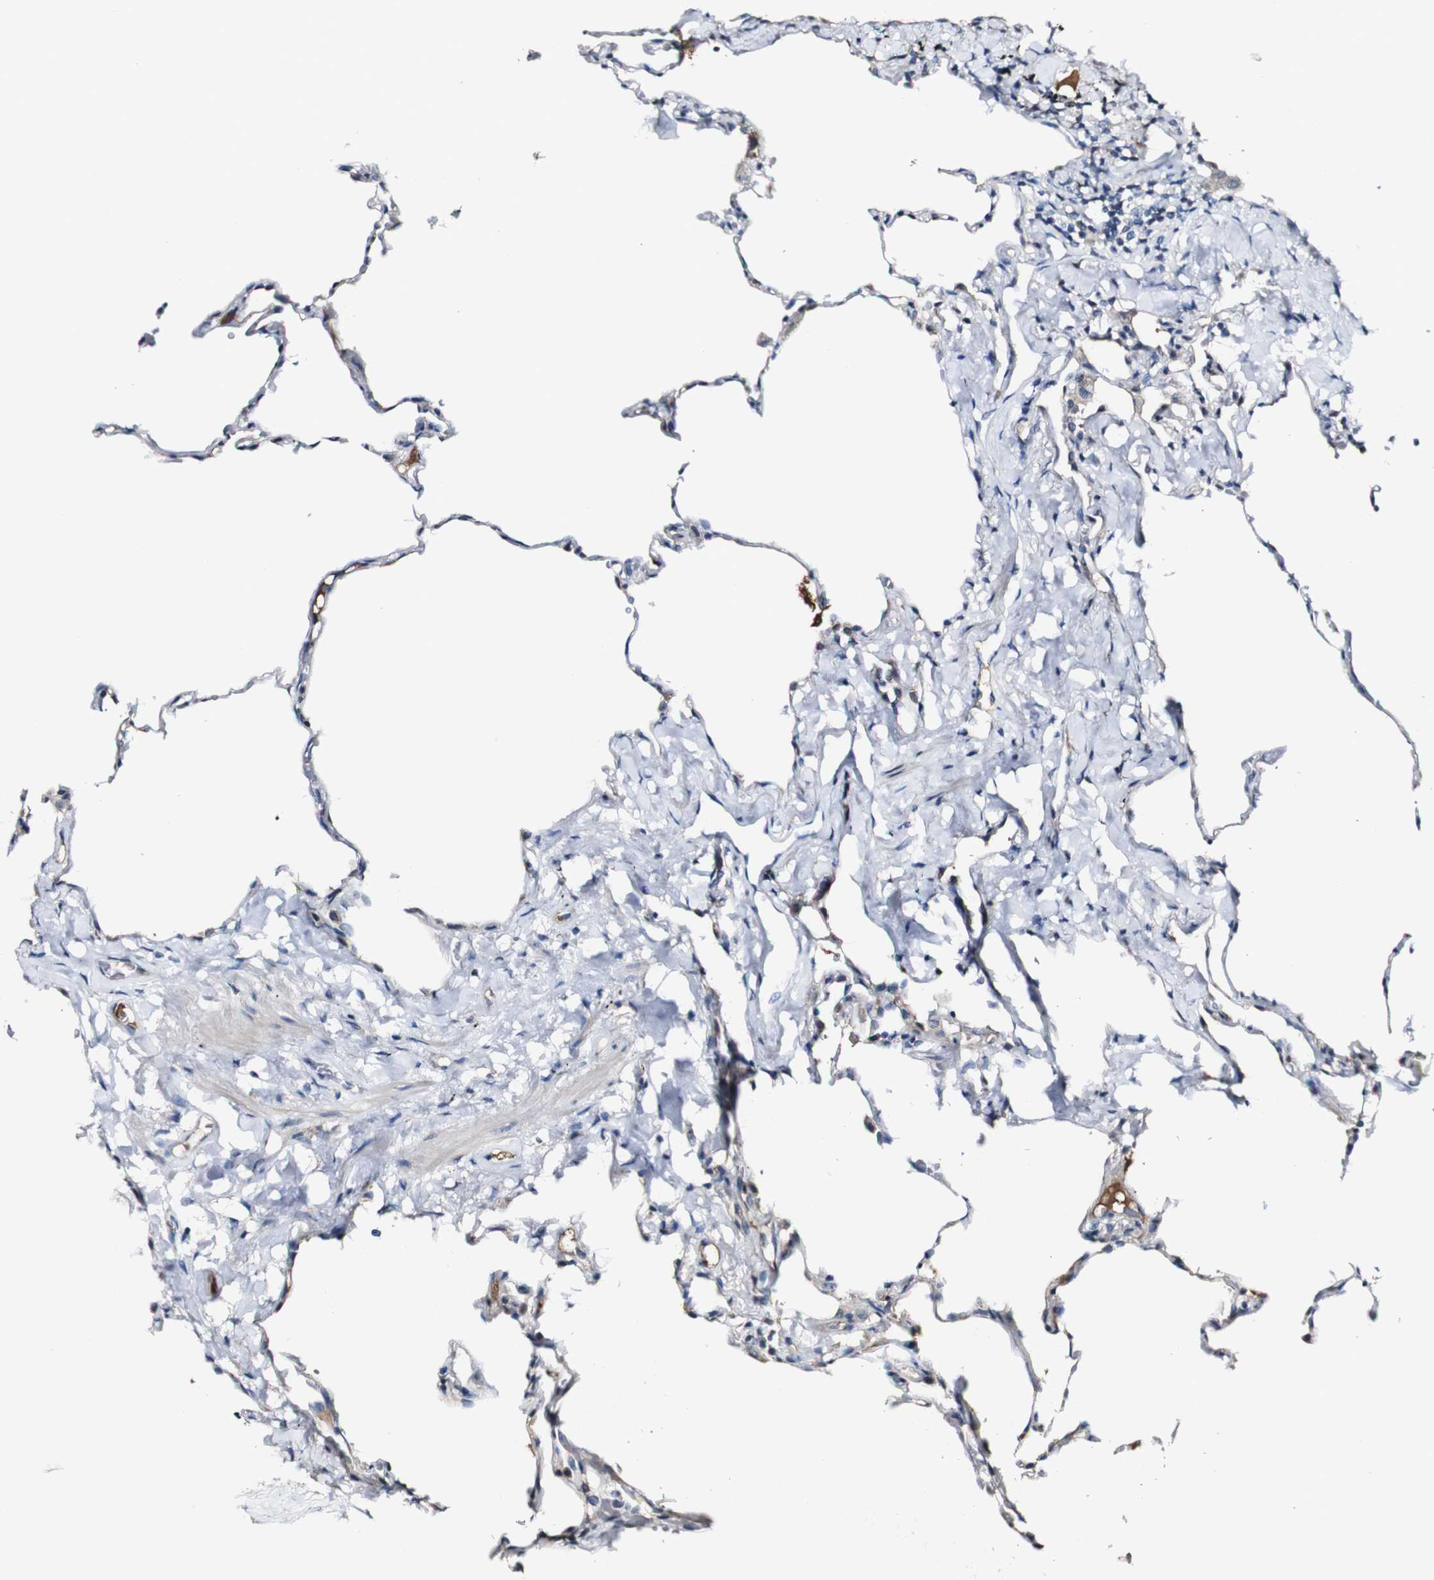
{"staining": {"intensity": "negative", "quantity": "none", "location": "none"}, "tissue": "lung", "cell_type": "Alveolar cells", "image_type": "normal", "snomed": [{"axis": "morphology", "description": "Normal tissue, NOS"}, {"axis": "topography", "description": "Lung"}], "caption": "An immunohistochemistry histopathology image of normal lung is shown. There is no staining in alveolar cells of lung. The staining was performed using DAB to visualize the protein expression in brown, while the nuclei were stained in blue with hematoxylin (Magnification: 20x).", "gene": "GRAMD1A", "patient": {"sex": "male", "age": 59}}